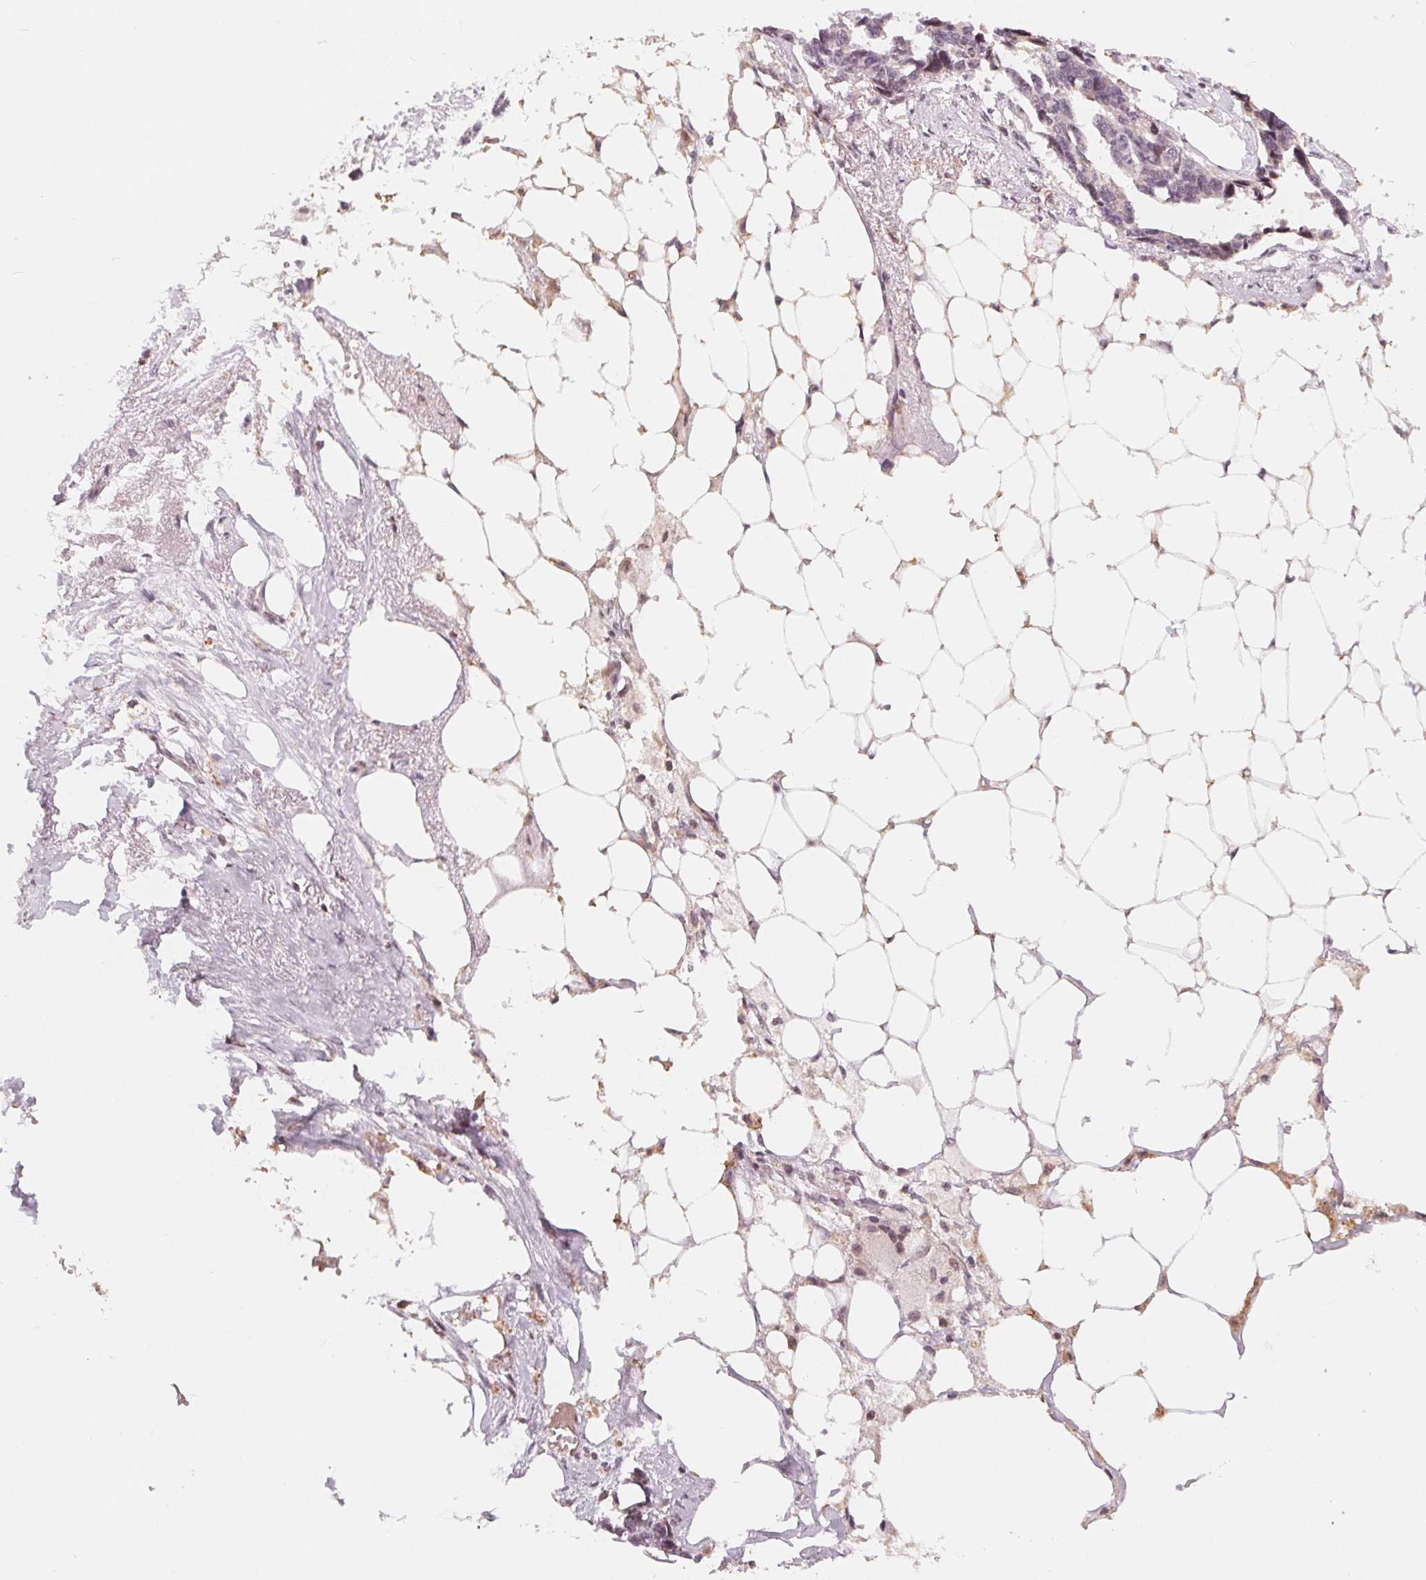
{"staining": {"intensity": "negative", "quantity": "none", "location": "none"}, "tissue": "ovarian cancer", "cell_type": "Tumor cells", "image_type": "cancer", "snomed": [{"axis": "morphology", "description": "Cystadenocarcinoma, serous, NOS"}, {"axis": "topography", "description": "Ovary"}], "caption": "Immunohistochemistry (IHC) of human ovarian cancer (serous cystadenocarcinoma) demonstrates no staining in tumor cells.", "gene": "IL9R", "patient": {"sex": "female", "age": 69}}